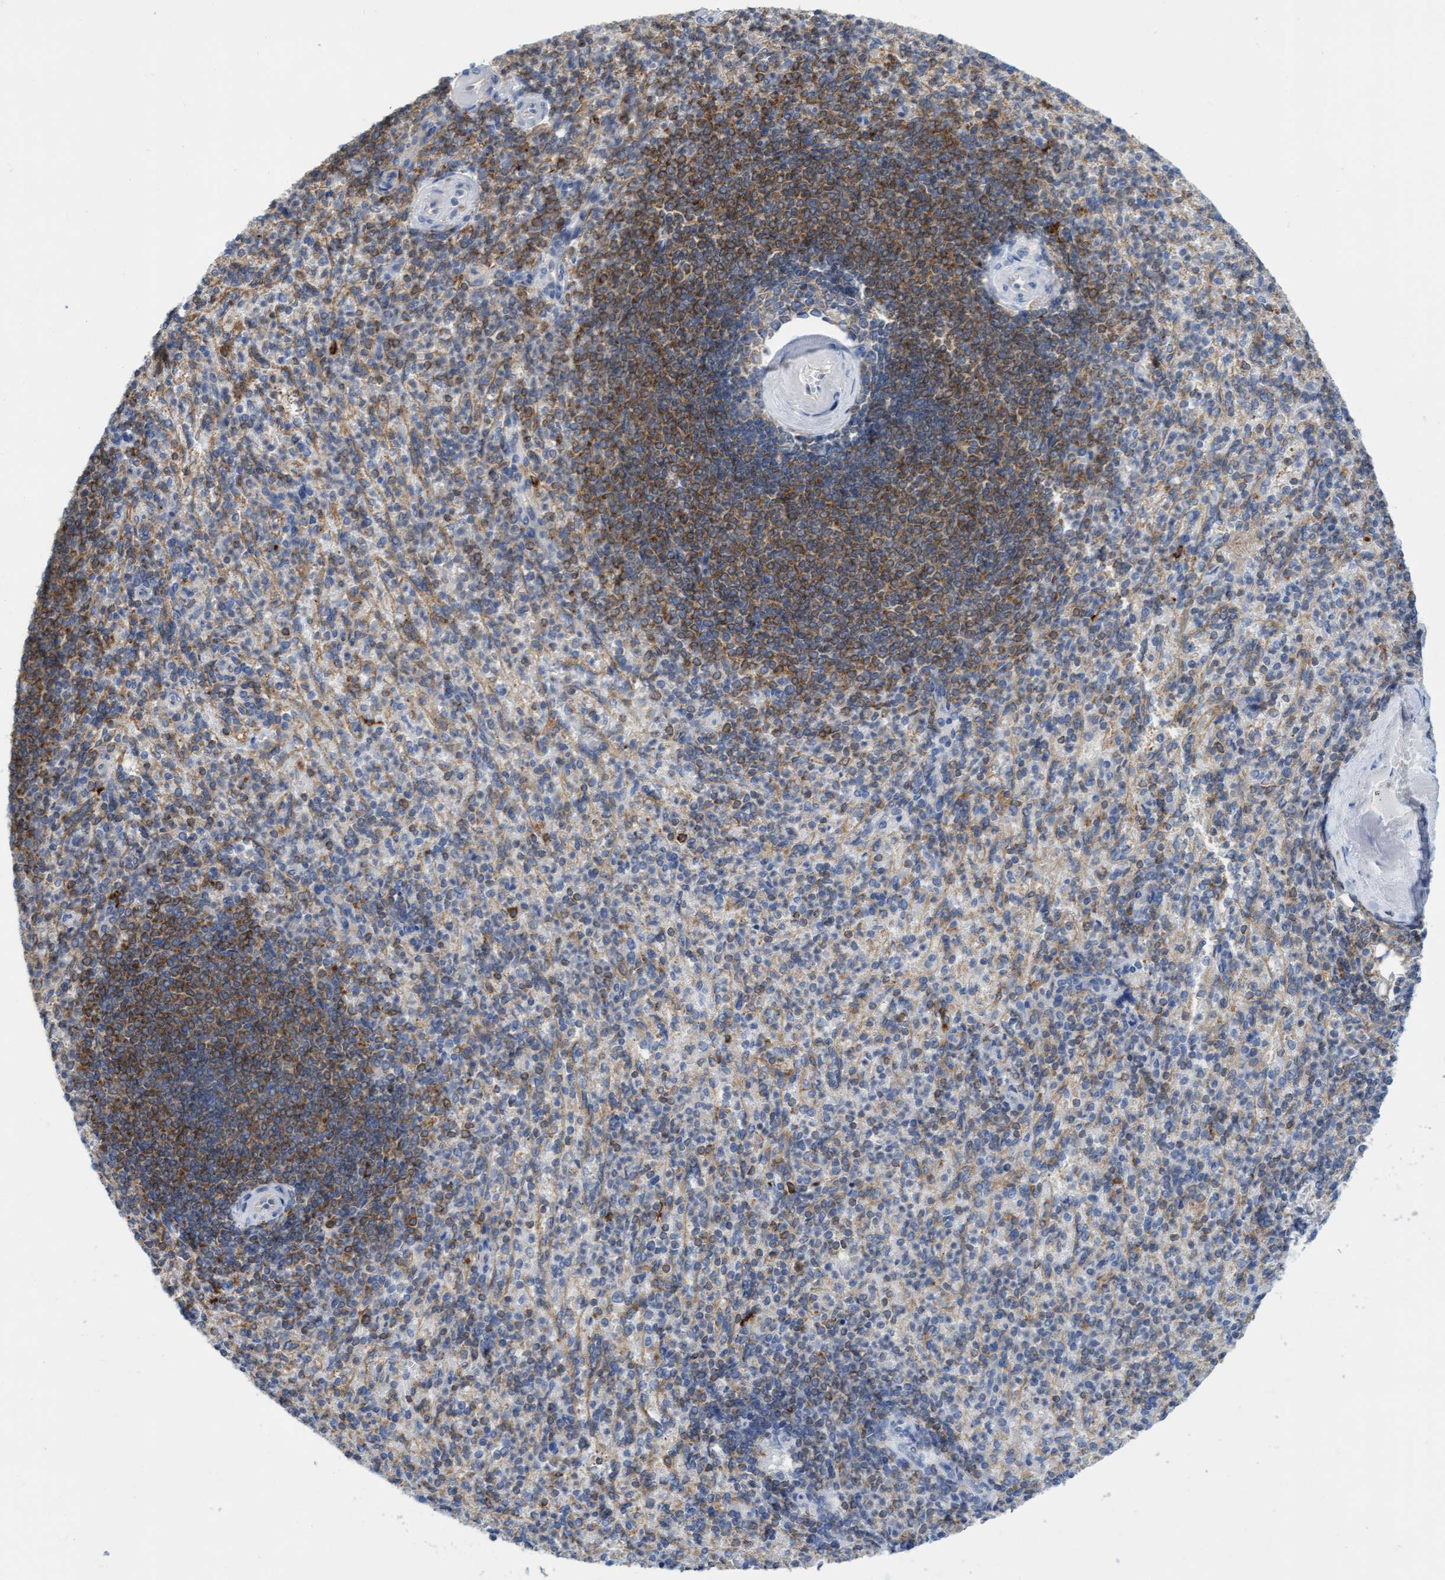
{"staining": {"intensity": "moderate", "quantity": "<25%", "location": "cytoplasmic/membranous"}, "tissue": "spleen", "cell_type": "Cells in red pulp", "image_type": "normal", "snomed": [{"axis": "morphology", "description": "Normal tissue, NOS"}, {"axis": "topography", "description": "Spleen"}], "caption": "A brown stain labels moderate cytoplasmic/membranous staining of a protein in cells in red pulp of unremarkable human spleen.", "gene": "FNBP1", "patient": {"sex": "female", "age": 74}}